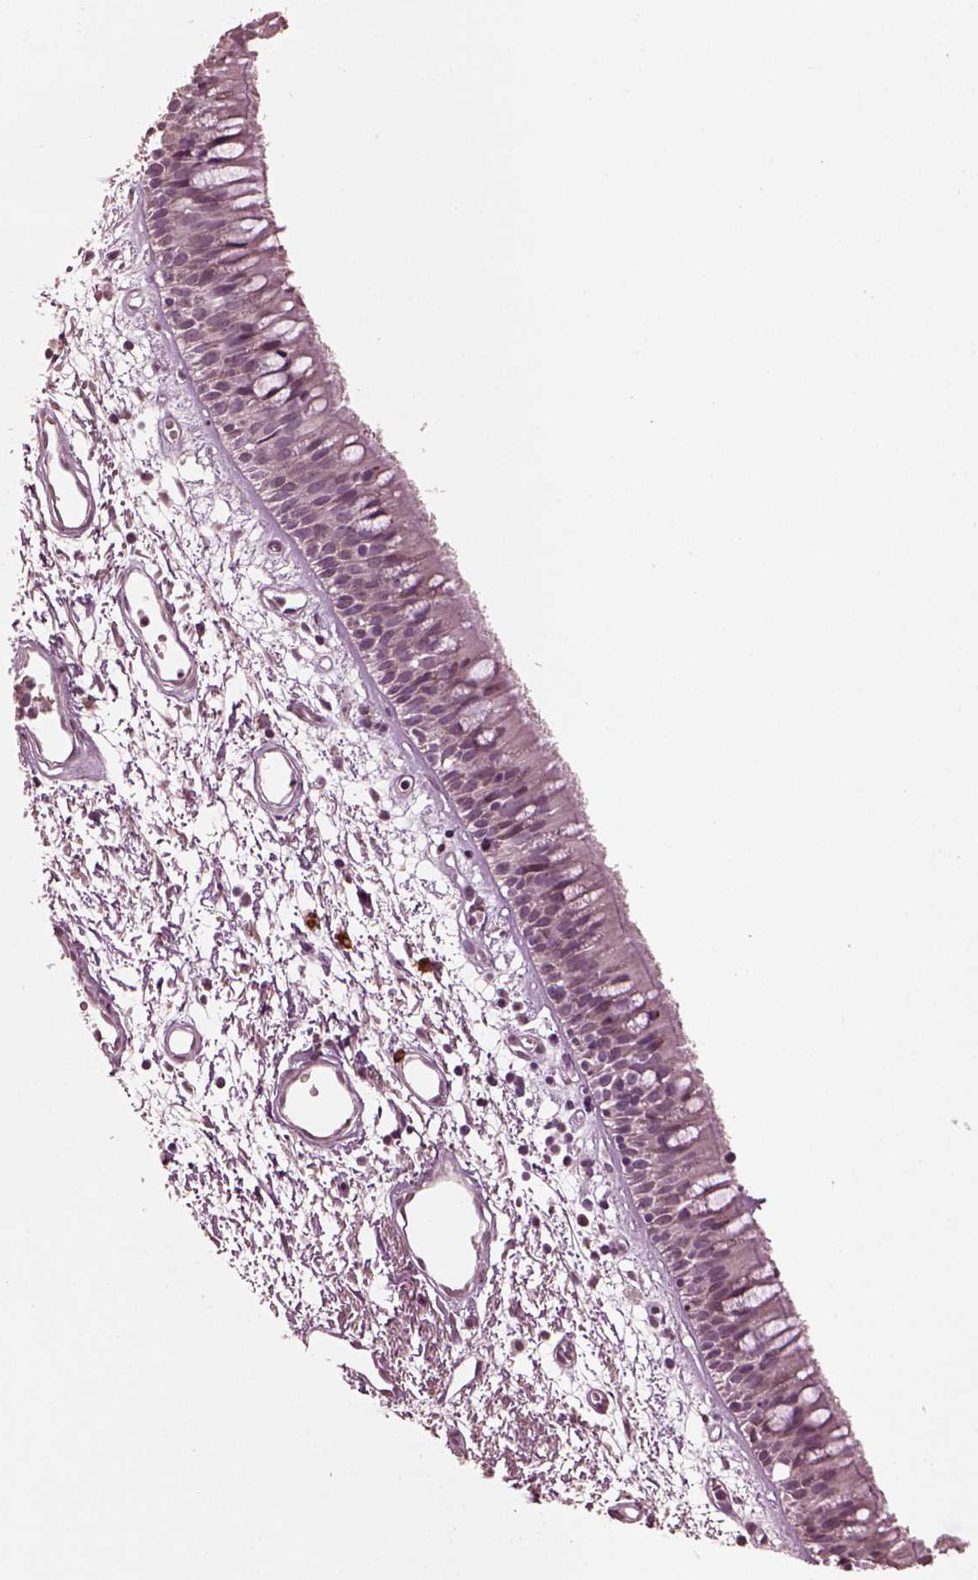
{"staining": {"intensity": "negative", "quantity": "none", "location": "none"}, "tissue": "bronchus", "cell_type": "Respiratory epithelial cells", "image_type": "normal", "snomed": [{"axis": "morphology", "description": "Normal tissue, NOS"}, {"axis": "morphology", "description": "Squamous cell carcinoma, NOS"}, {"axis": "topography", "description": "Cartilage tissue"}, {"axis": "topography", "description": "Bronchus"}, {"axis": "topography", "description": "Lung"}], "caption": "IHC micrograph of unremarkable bronchus stained for a protein (brown), which shows no staining in respiratory epithelial cells. Brightfield microscopy of immunohistochemistry stained with DAB (3,3'-diaminobenzidine) (brown) and hematoxylin (blue), captured at high magnification.", "gene": "IL18RAP", "patient": {"sex": "male", "age": 66}}